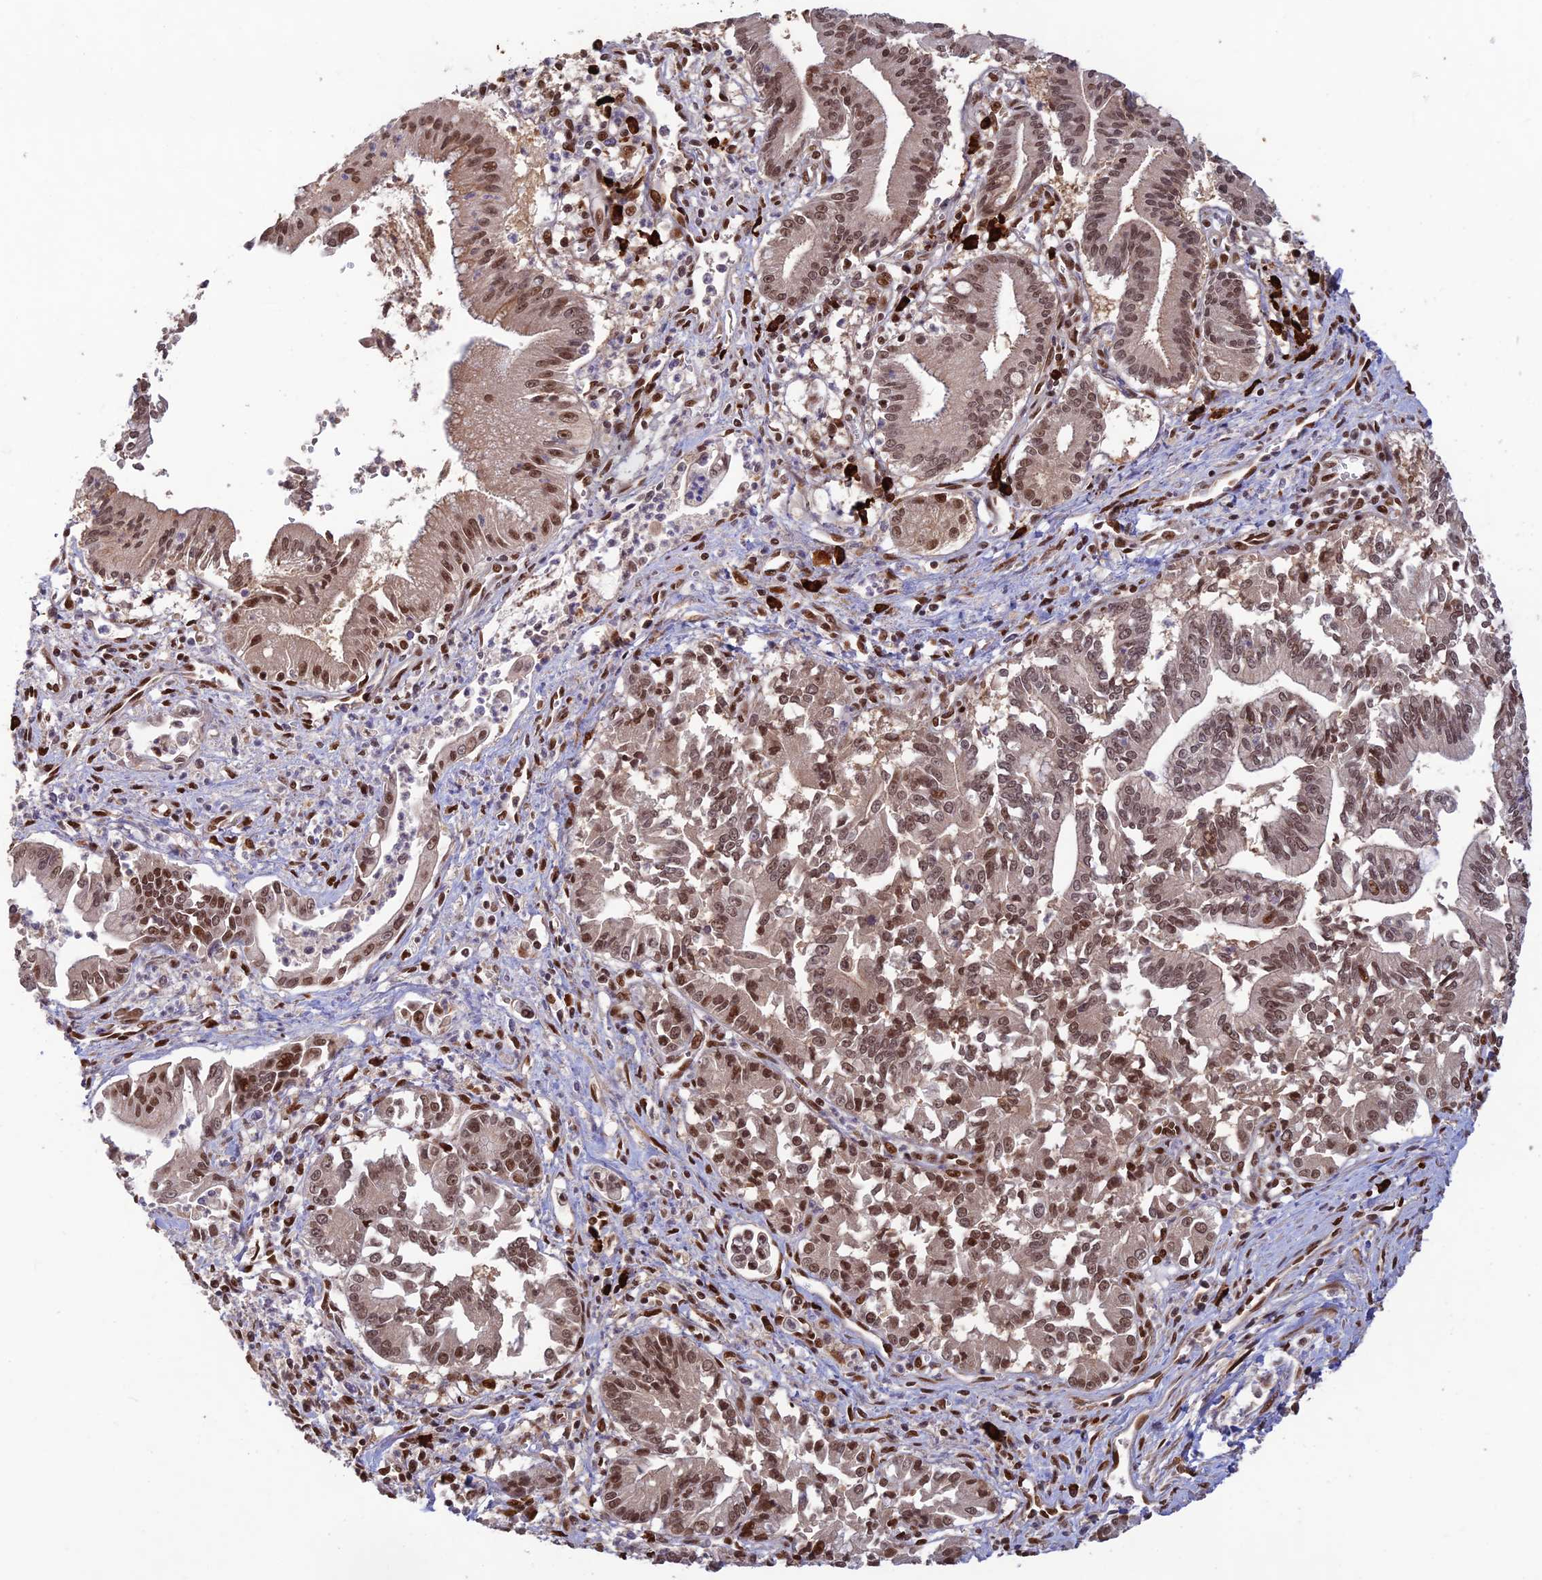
{"staining": {"intensity": "moderate", "quantity": ">75%", "location": "nuclear"}, "tissue": "pancreatic cancer", "cell_type": "Tumor cells", "image_type": "cancer", "snomed": [{"axis": "morphology", "description": "Adenocarcinoma, NOS"}, {"axis": "topography", "description": "Pancreas"}], "caption": "The histopathology image shows immunohistochemical staining of pancreatic adenocarcinoma. There is moderate nuclear positivity is present in approximately >75% of tumor cells. The staining was performed using DAB to visualize the protein expression in brown, while the nuclei were stained in blue with hematoxylin (Magnification: 20x).", "gene": "ZNF565", "patient": {"sex": "male", "age": 78}}